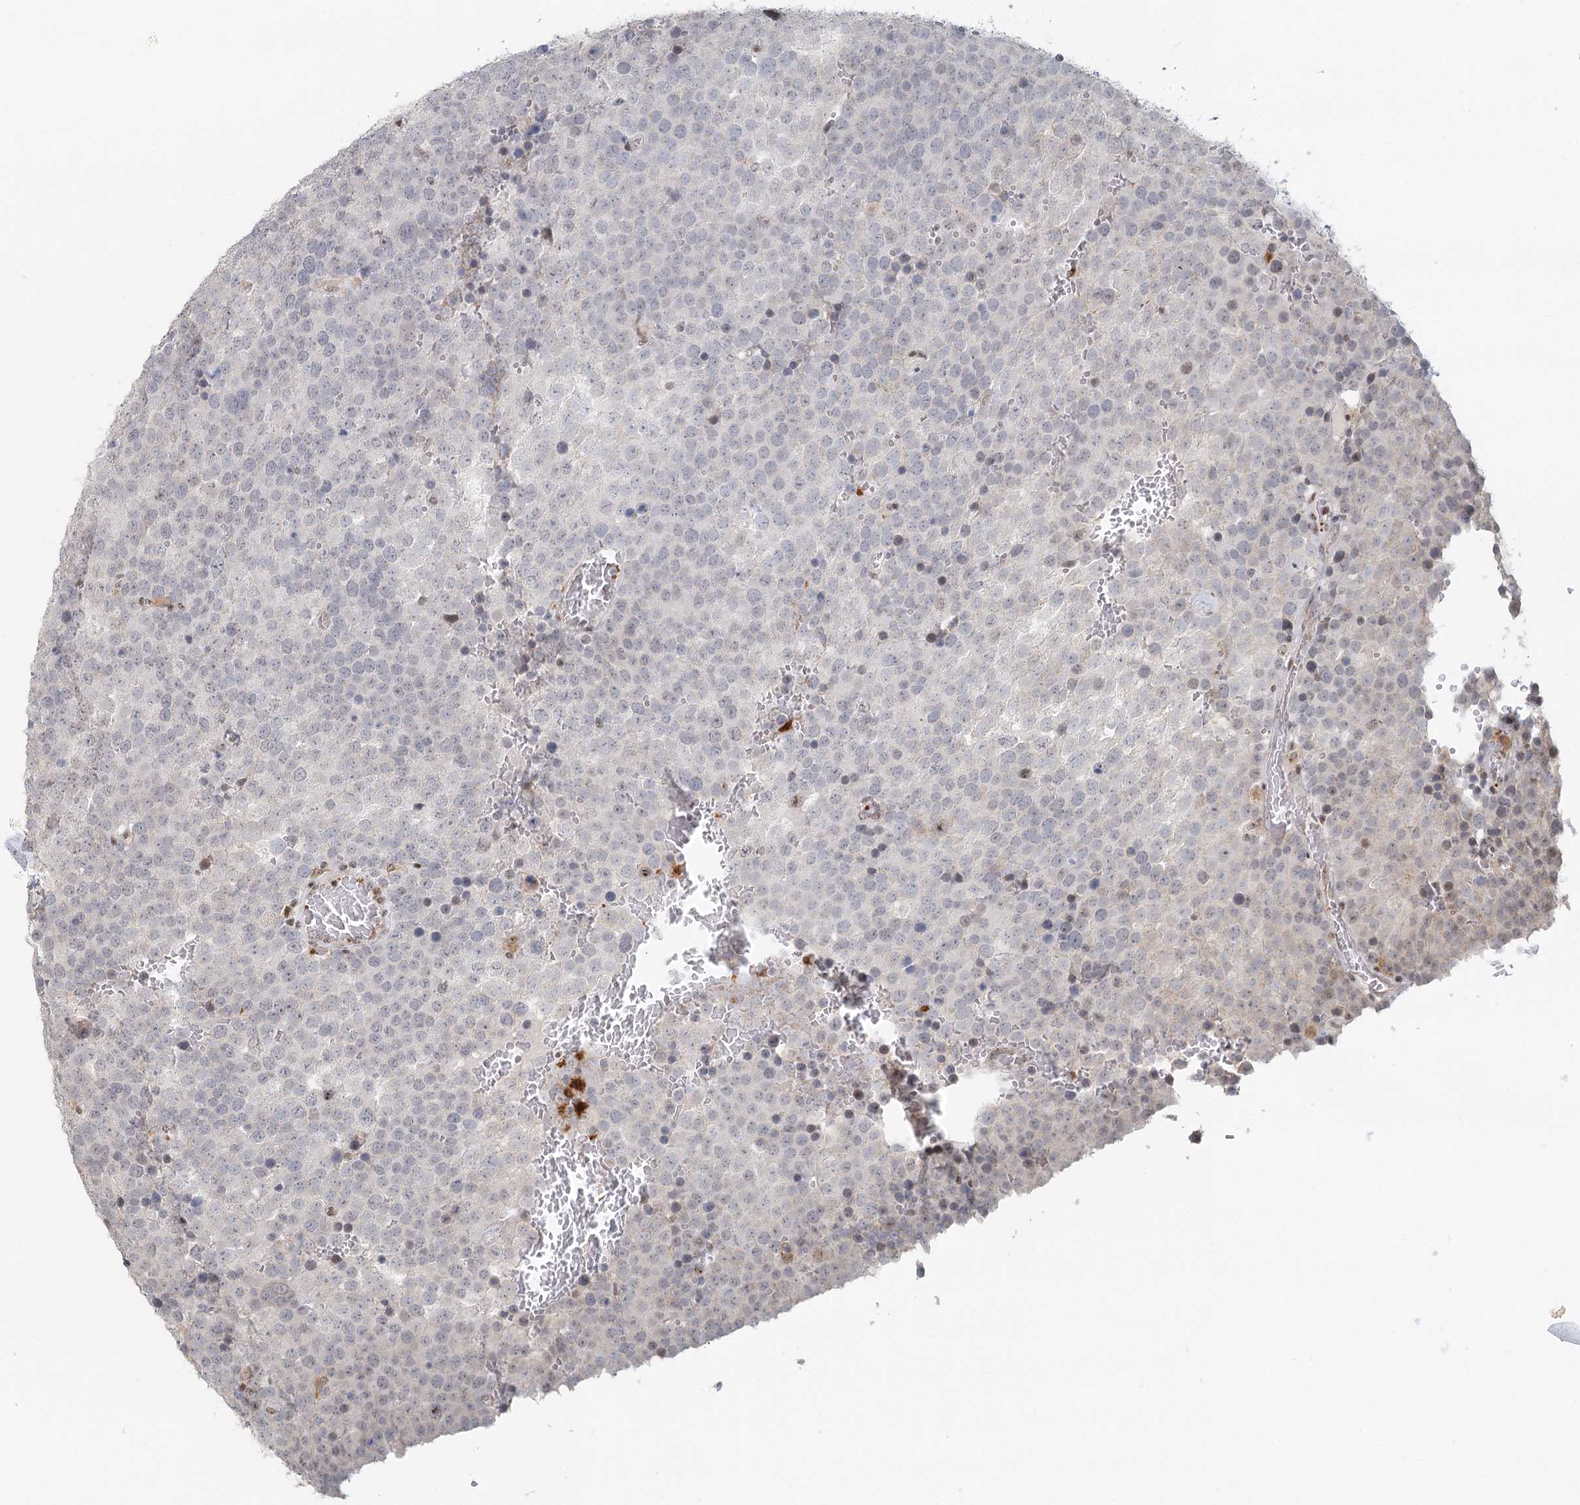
{"staining": {"intensity": "negative", "quantity": "none", "location": "none"}, "tissue": "testis cancer", "cell_type": "Tumor cells", "image_type": "cancer", "snomed": [{"axis": "morphology", "description": "Seminoma, NOS"}, {"axis": "topography", "description": "Testis"}], "caption": "This is an IHC photomicrograph of human testis cancer (seminoma). There is no staining in tumor cells.", "gene": "BNIP5", "patient": {"sex": "male", "age": 71}}